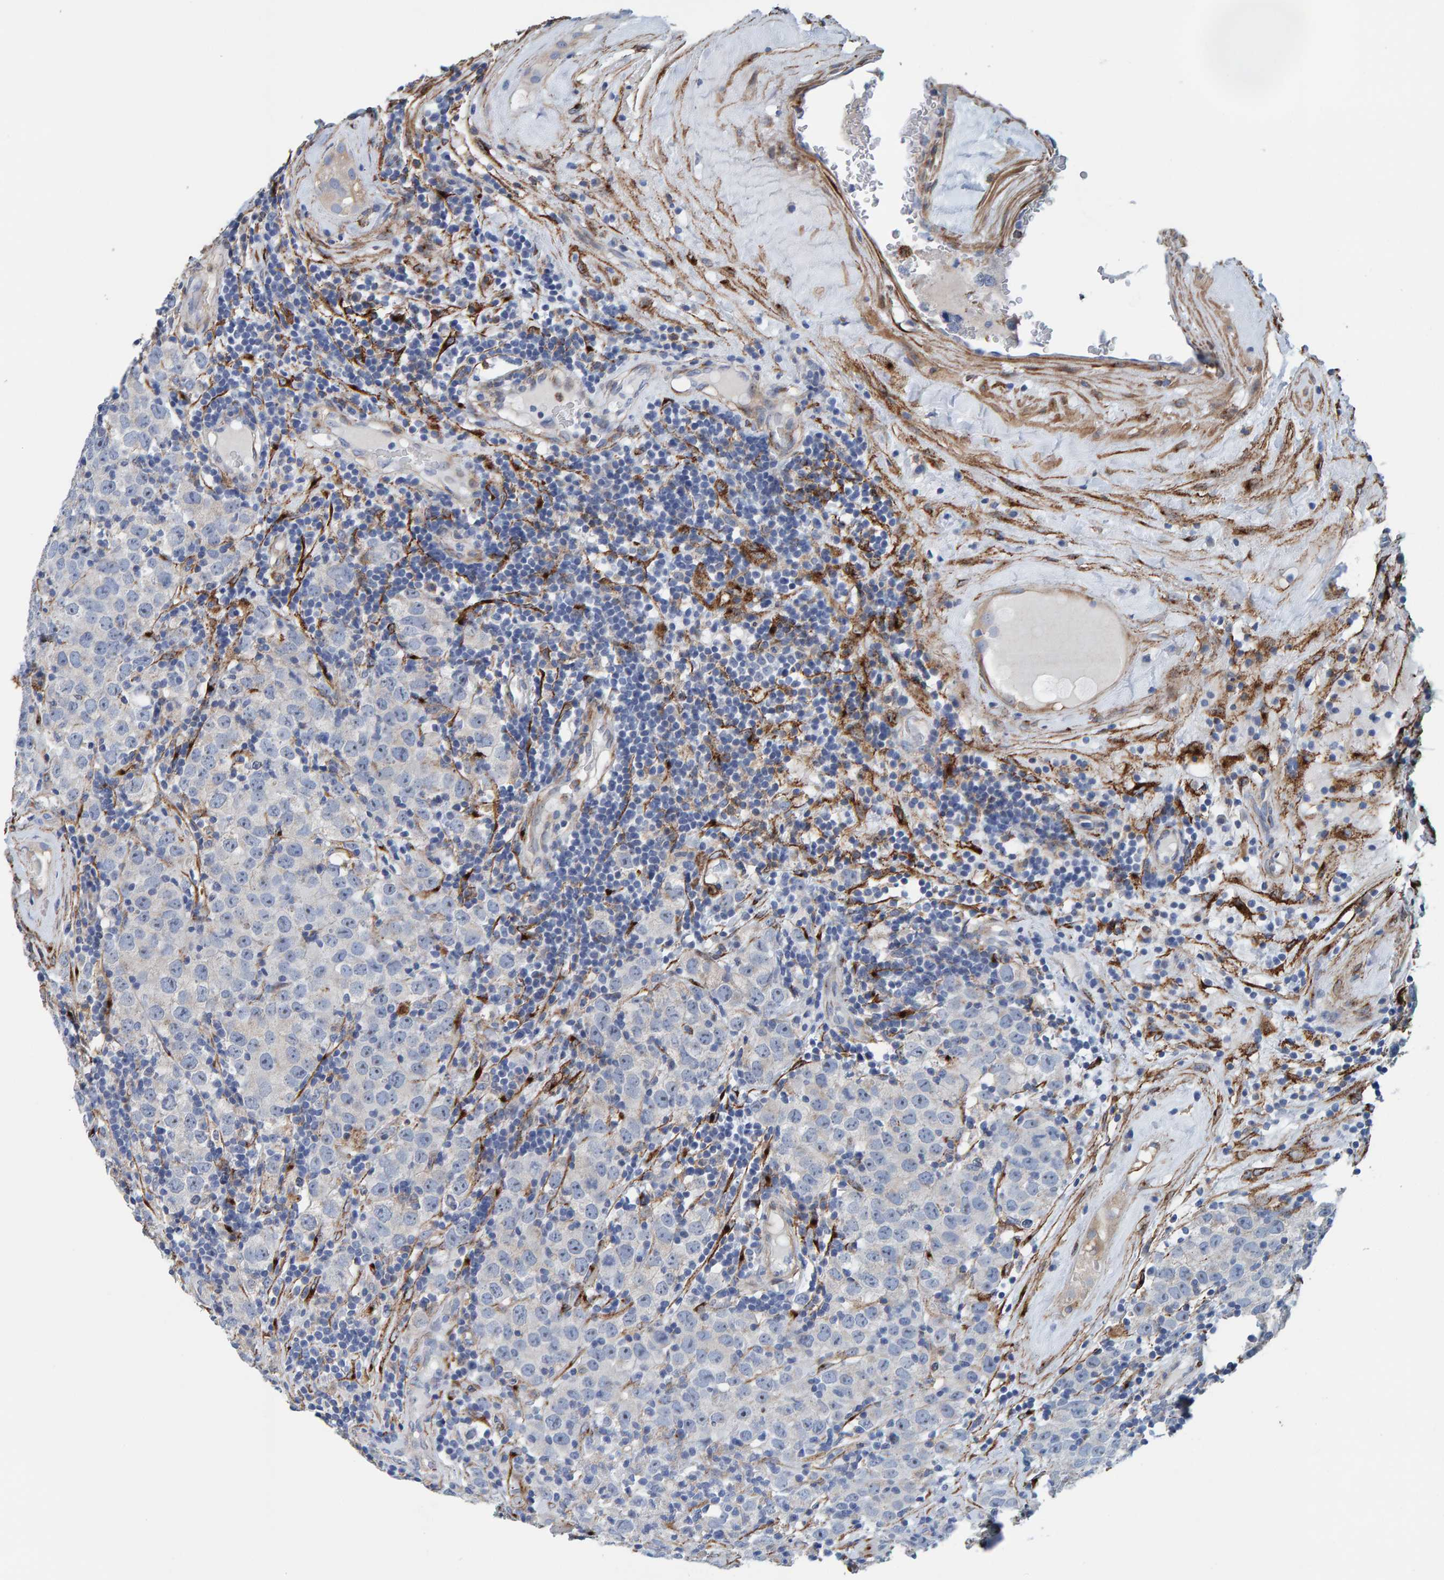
{"staining": {"intensity": "negative", "quantity": "none", "location": "none"}, "tissue": "testis cancer", "cell_type": "Tumor cells", "image_type": "cancer", "snomed": [{"axis": "morphology", "description": "Seminoma, NOS"}, {"axis": "morphology", "description": "Carcinoma, Embryonal, NOS"}, {"axis": "topography", "description": "Testis"}], "caption": "Tumor cells are negative for brown protein staining in testis cancer.", "gene": "LRP1", "patient": {"sex": "male", "age": 28}}